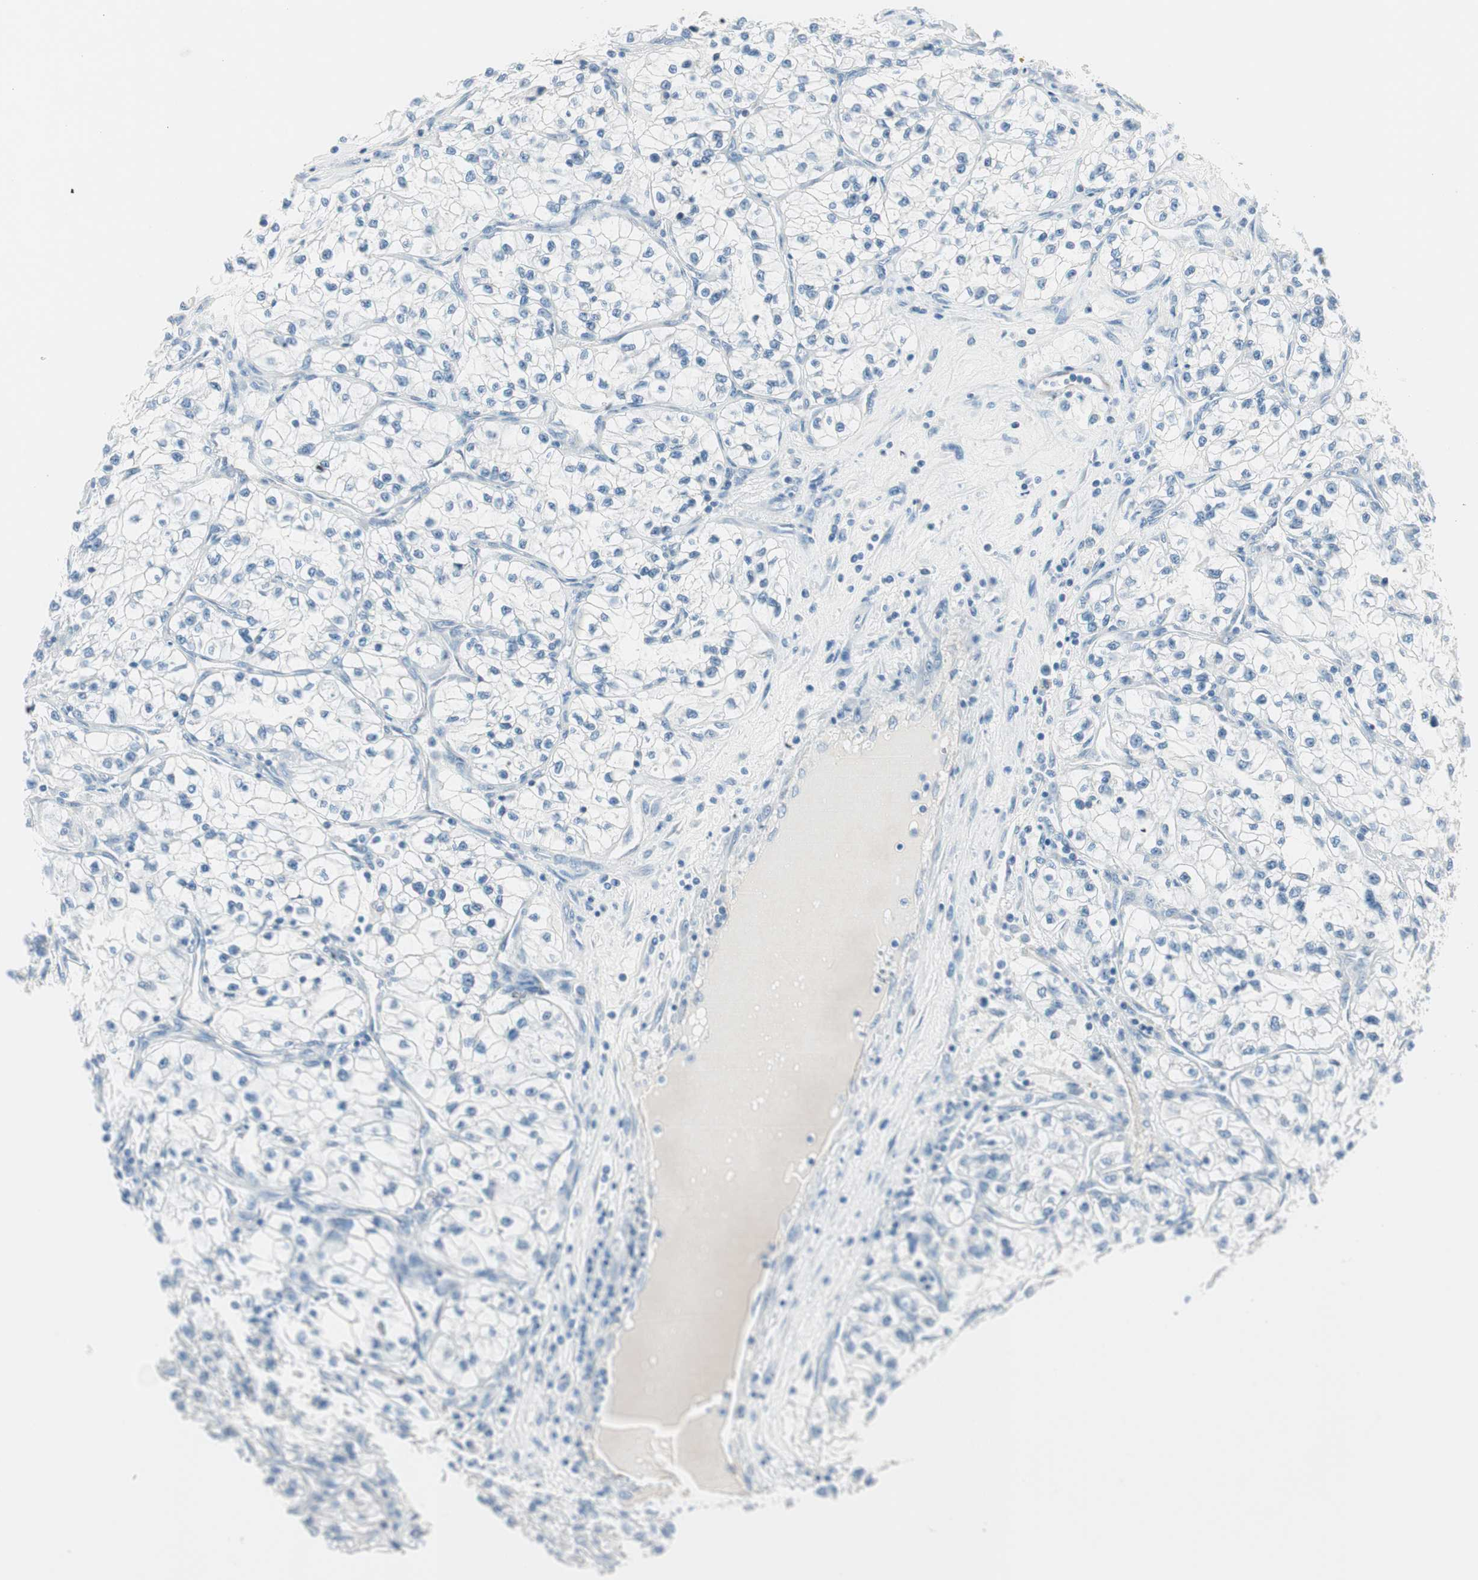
{"staining": {"intensity": "negative", "quantity": "none", "location": "none"}, "tissue": "renal cancer", "cell_type": "Tumor cells", "image_type": "cancer", "snomed": [{"axis": "morphology", "description": "Adenocarcinoma, NOS"}, {"axis": "topography", "description": "Kidney"}], "caption": "High power microscopy image of an immunohistochemistry image of renal adenocarcinoma, revealing no significant positivity in tumor cells.", "gene": "GNAO1", "patient": {"sex": "female", "age": 57}}